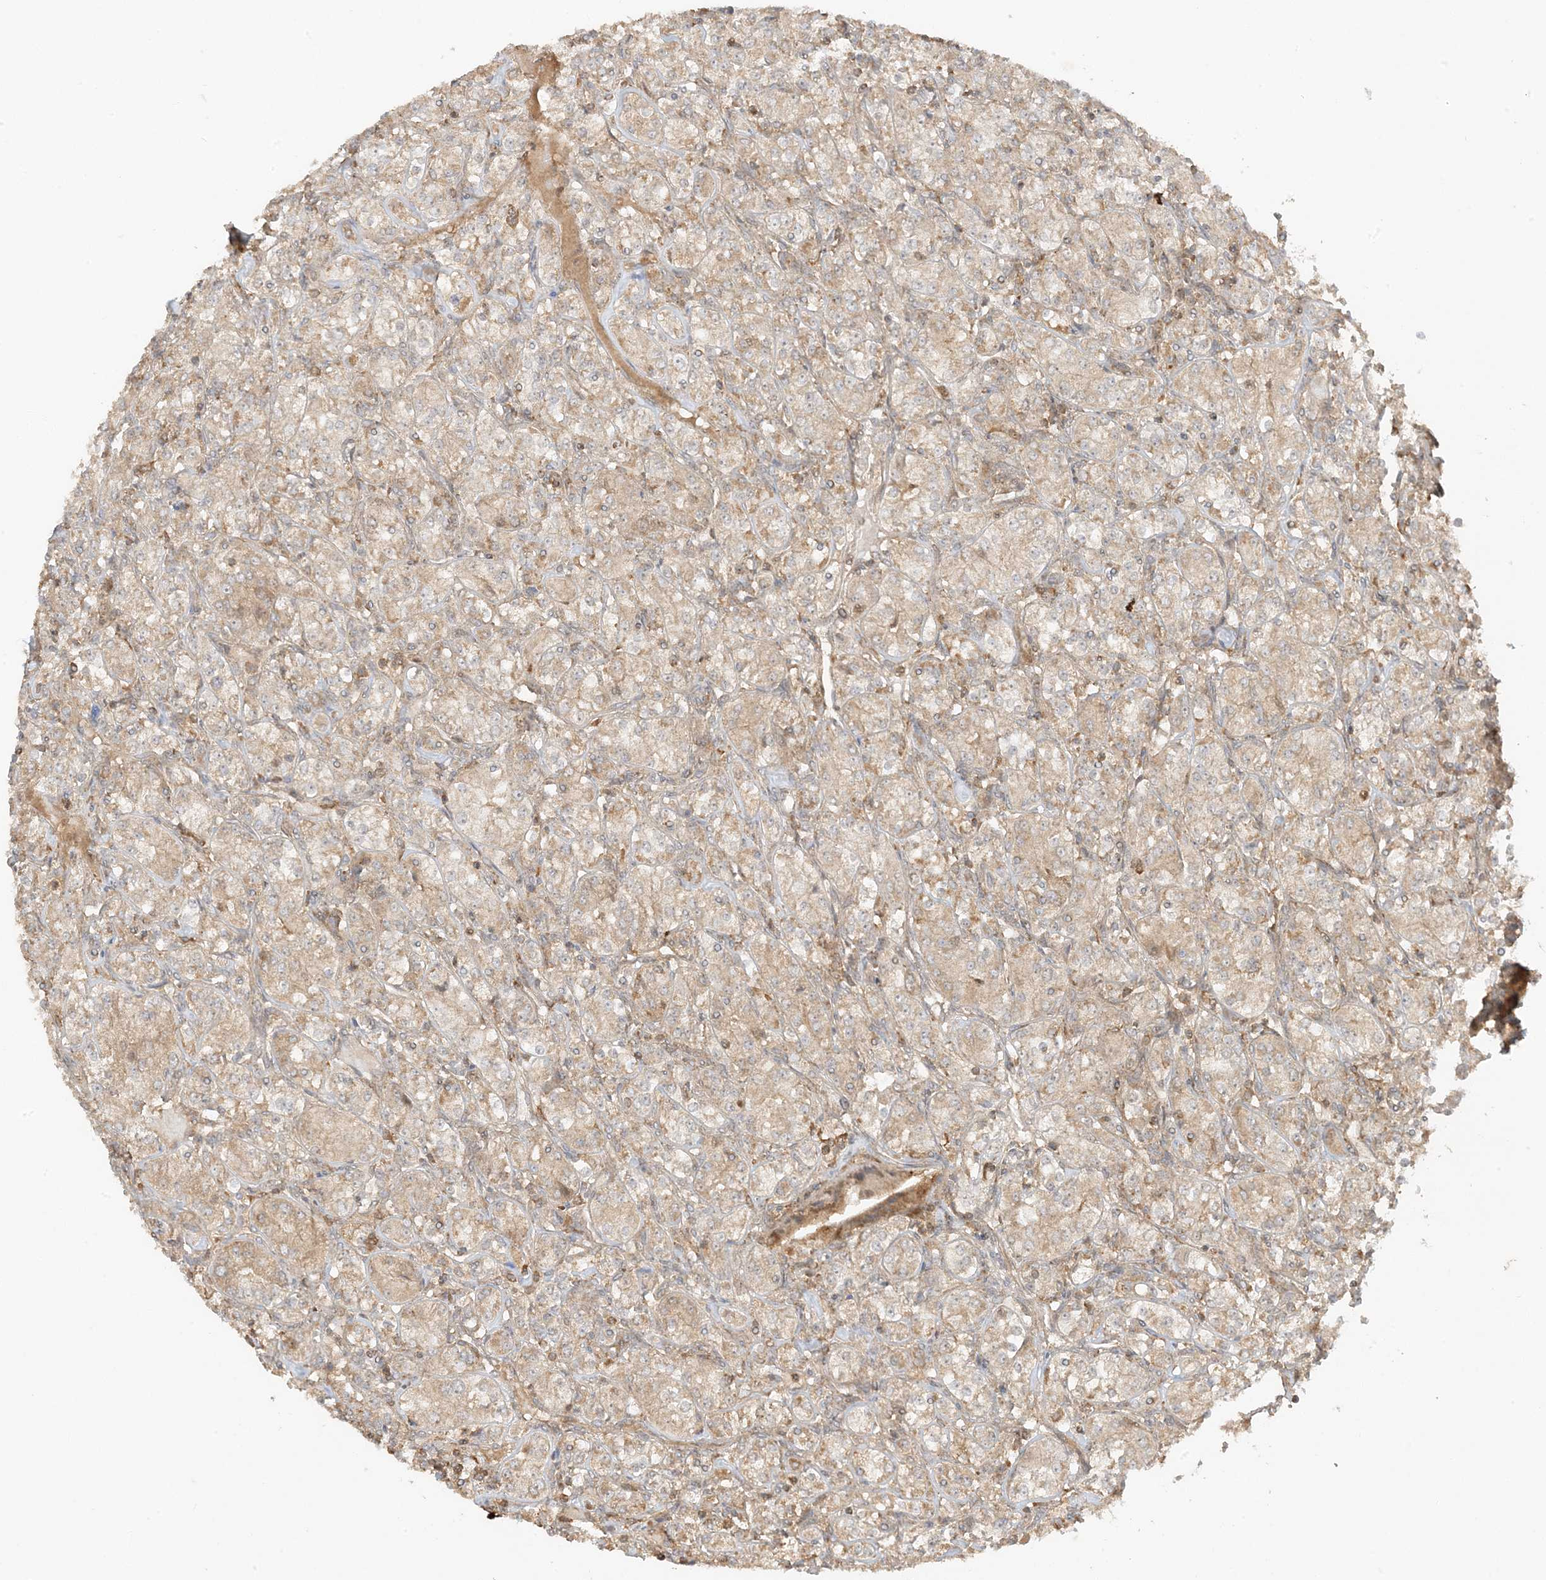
{"staining": {"intensity": "weak", "quantity": ">75%", "location": "cytoplasmic/membranous"}, "tissue": "renal cancer", "cell_type": "Tumor cells", "image_type": "cancer", "snomed": [{"axis": "morphology", "description": "Adenocarcinoma, NOS"}, {"axis": "topography", "description": "Kidney"}], "caption": "DAB (3,3'-diaminobenzidine) immunohistochemical staining of adenocarcinoma (renal) shows weak cytoplasmic/membranous protein staining in about >75% of tumor cells.", "gene": "XRN1", "patient": {"sex": "male", "age": 77}}